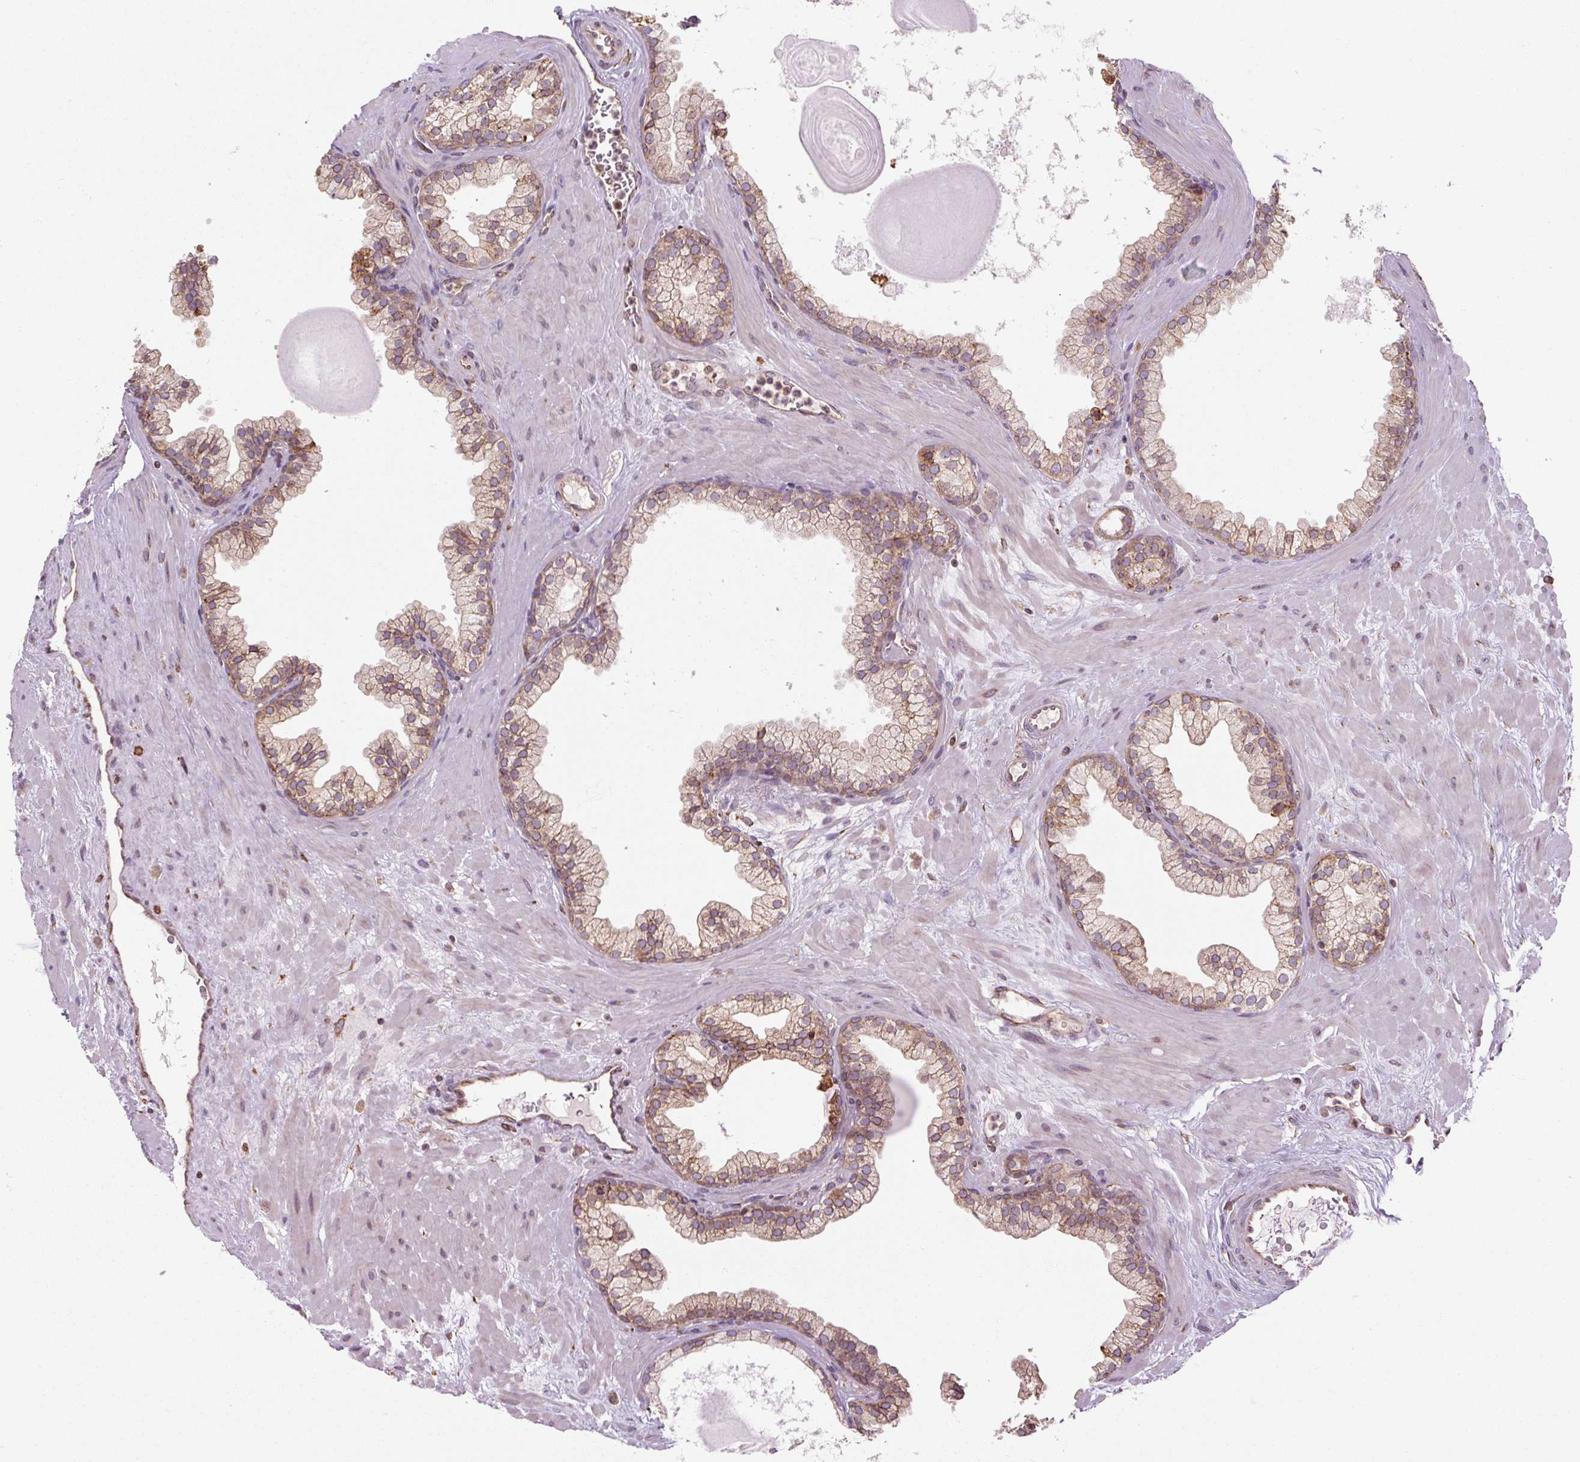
{"staining": {"intensity": "moderate", "quantity": "25%-75%", "location": "cytoplasmic/membranous"}, "tissue": "prostate", "cell_type": "Glandular cells", "image_type": "normal", "snomed": [{"axis": "morphology", "description": "Normal tissue, NOS"}, {"axis": "topography", "description": "Prostate"}, {"axis": "topography", "description": "Peripheral nerve tissue"}], "caption": "A brown stain shows moderate cytoplasmic/membranous expression of a protein in glandular cells of unremarkable human prostate.", "gene": "PRKCSH", "patient": {"sex": "male", "age": 61}}